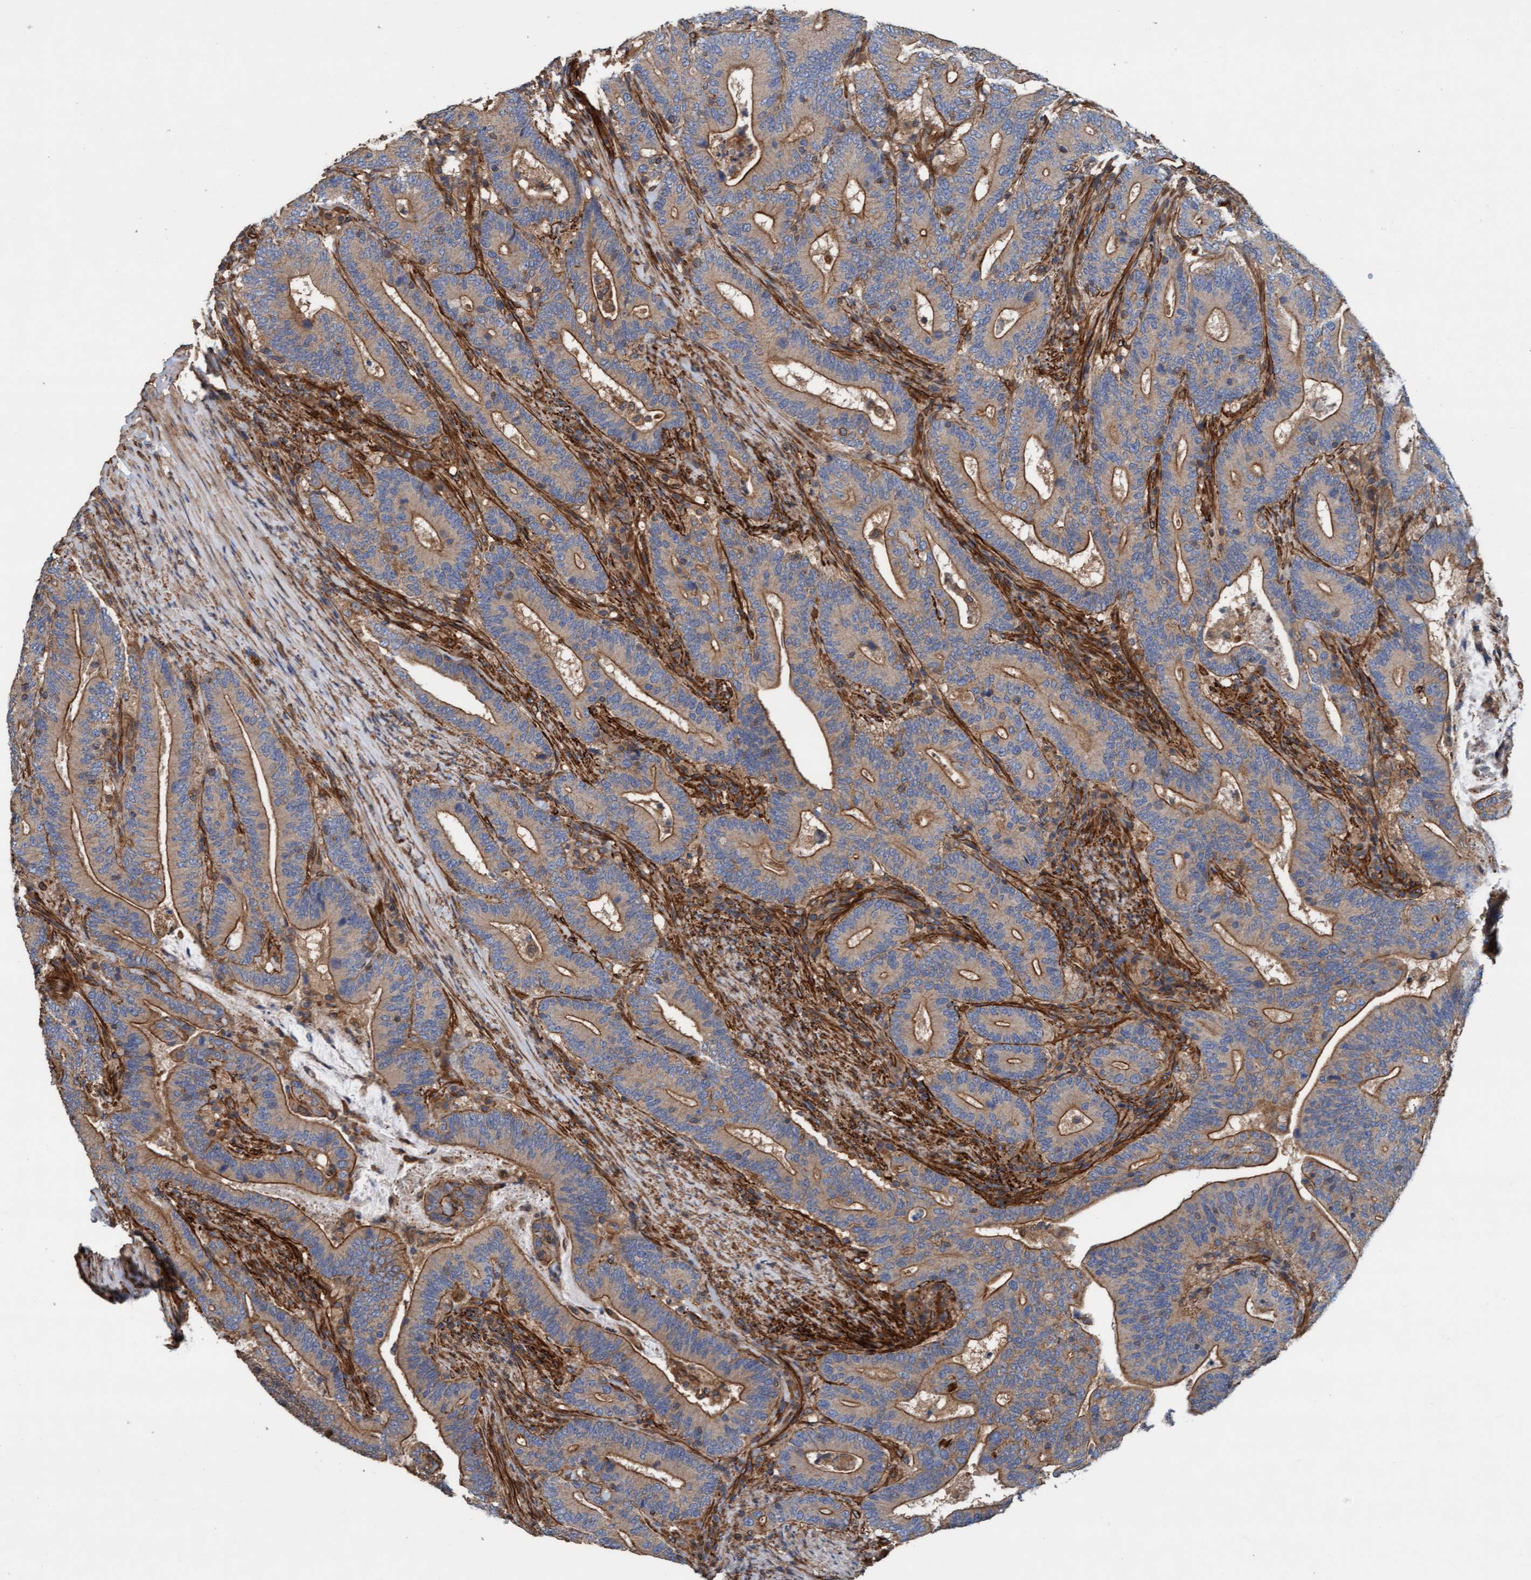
{"staining": {"intensity": "moderate", "quantity": ">75%", "location": "cytoplasmic/membranous"}, "tissue": "colorectal cancer", "cell_type": "Tumor cells", "image_type": "cancer", "snomed": [{"axis": "morphology", "description": "Adenocarcinoma, NOS"}, {"axis": "topography", "description": "Colon"}], "caption": "DAB immunohistochemical staining of human colorectal cancer (adenocarcinoma) shows moderate cytoplasmic/membranous protein positivity in about >75% of tumor cells.", "gene": "STXBP4", "patient": {"sex": "female", "age": 66}}